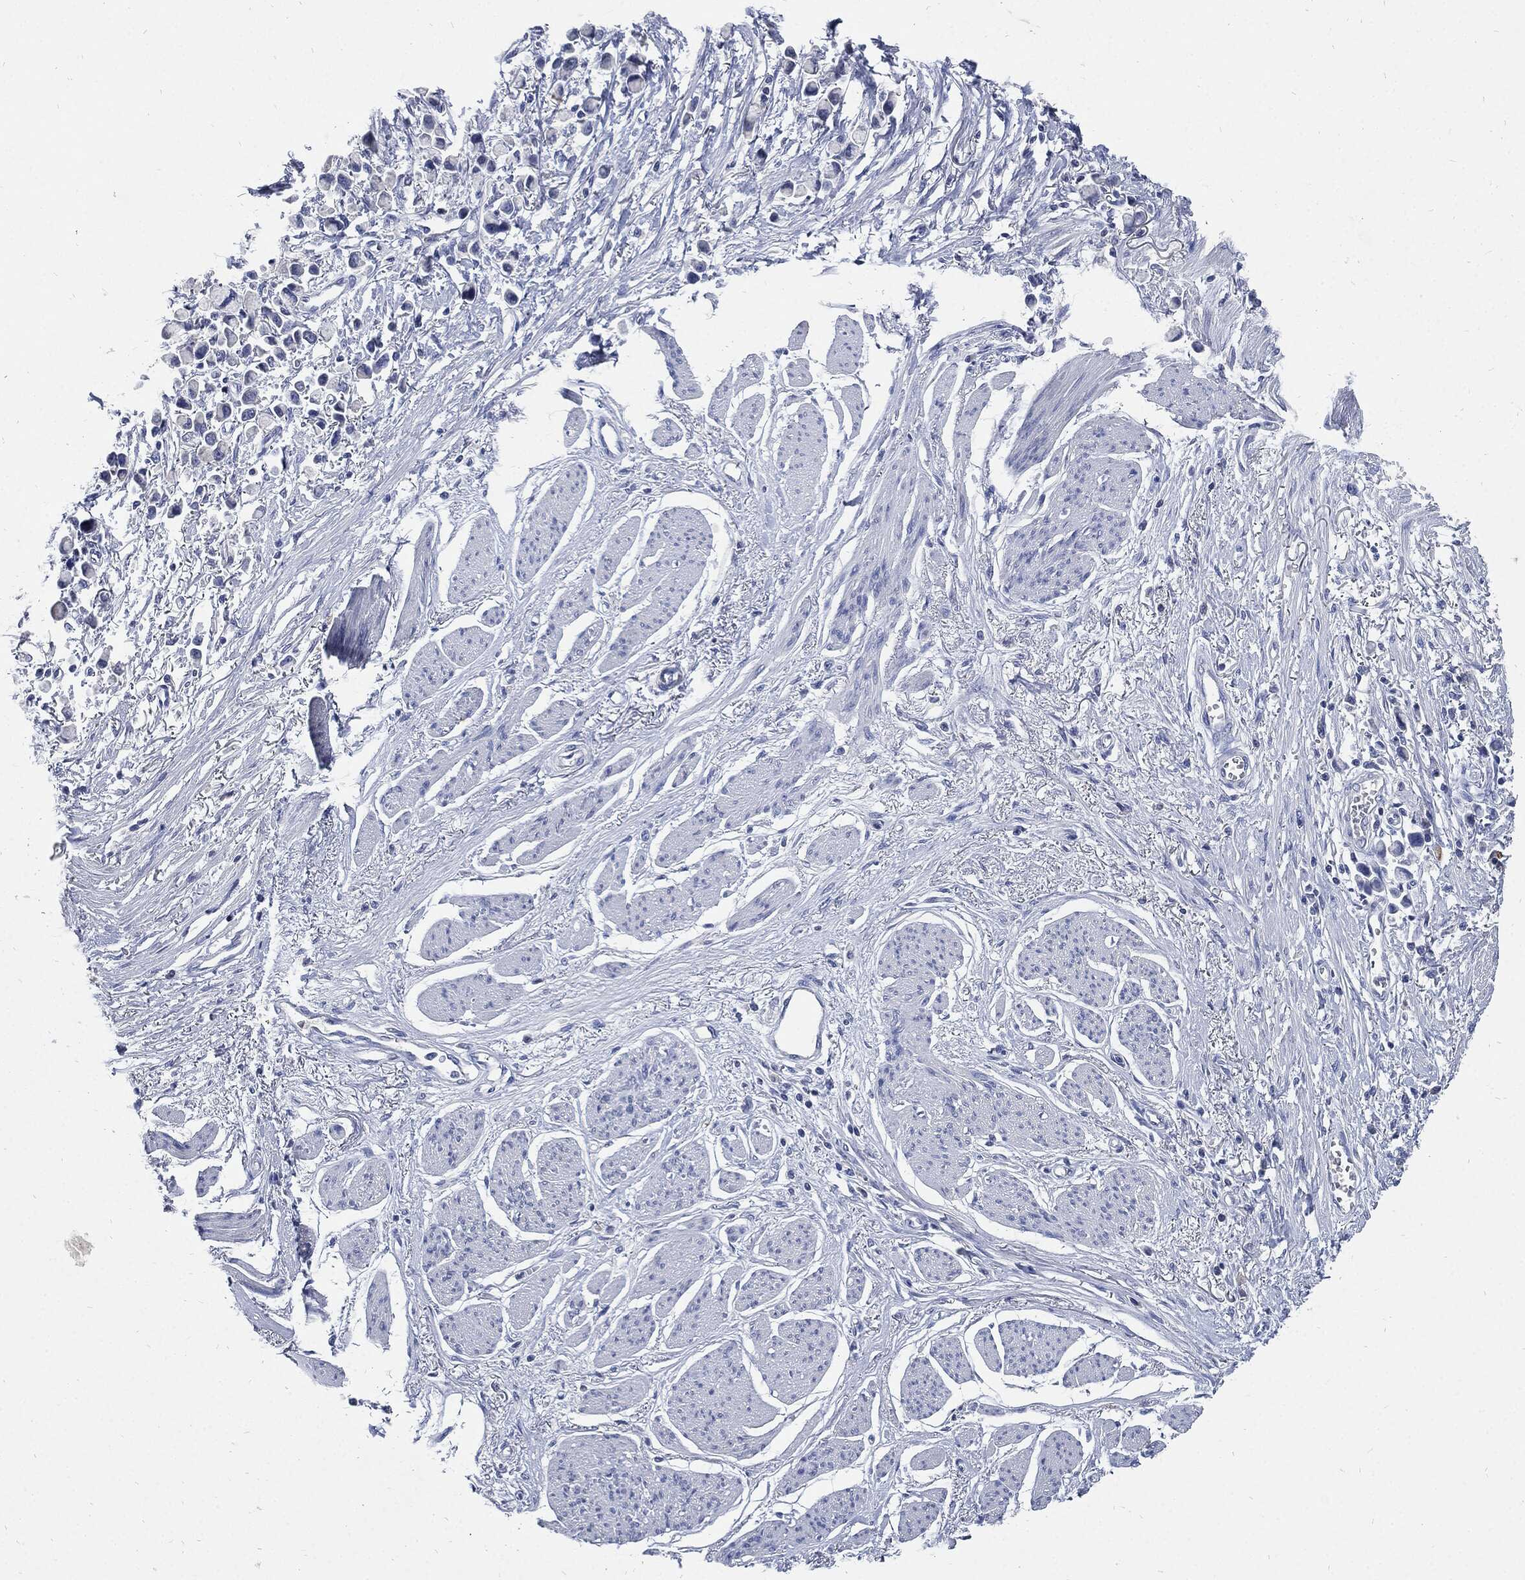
{"staining": {"intensity": "negative", "quantity": "none", "location": "none"}, "tissue": "stomach cancer", "cell_type": "Tumor cells", "image_type": "cancer", "snomed": [{"axis": "morphology", "description": "Adenocarcinoma, NOS"}, {"axis": "topography", "description": "Stomach"}], "caption": "Immunohistochemistry image of adenocarcinoma (stomach) stained for a protein (brown), which shows no expression in tumor cells.", "gene": "CPE", "patient": {"sex": "female", "age": 81}}